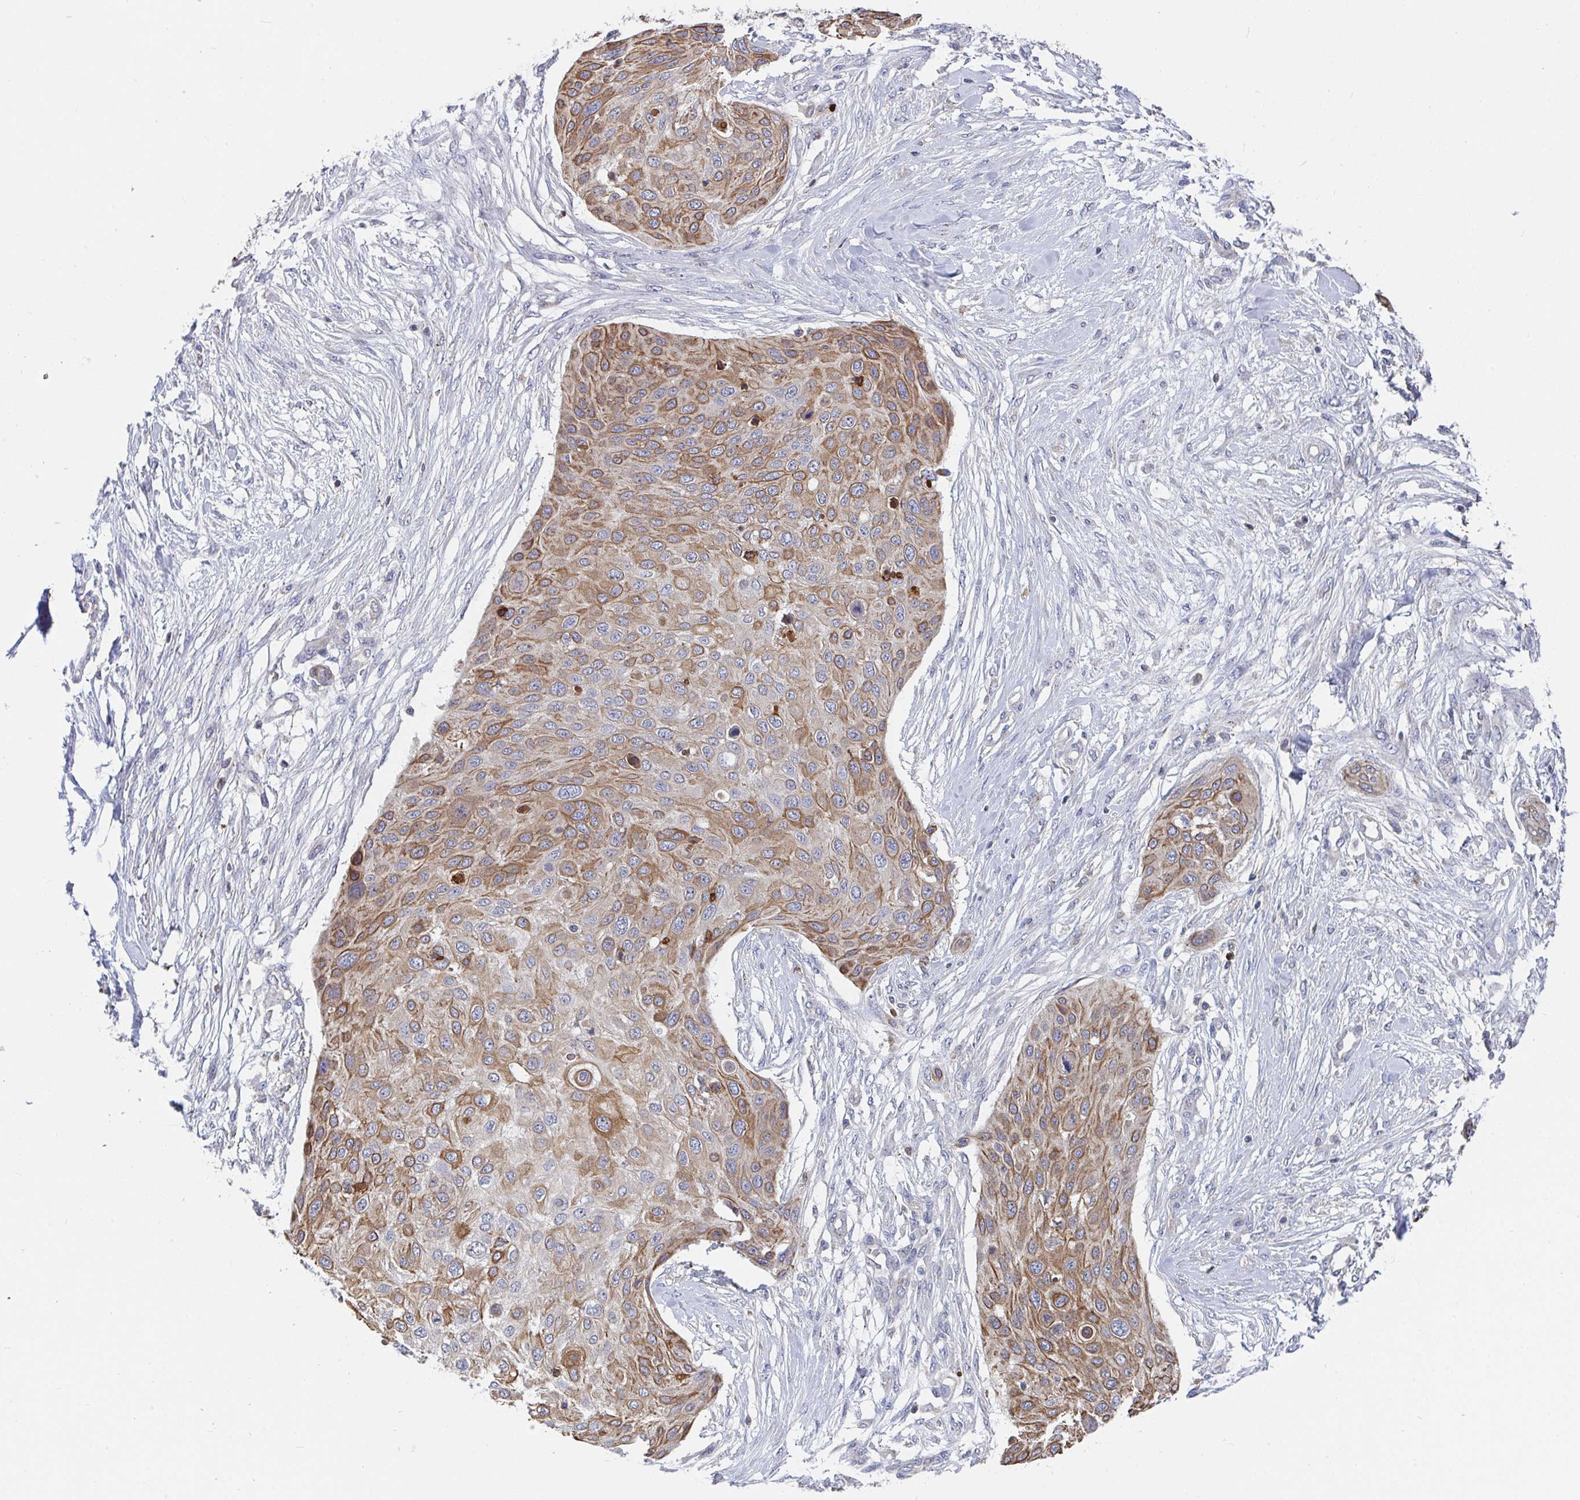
{"staining": {"intensity": "moderate", "quantity": ">75%", "location": "cytoplasmic/membranous"}, "tissue": "skin cancer", "cell_type": "Tumor cells", "image_type": "cancer", "snomed": [{"axis": "morphology", "description": "Squamous cell carcinoma, NOS"}, {"axis": "topography", "description": "Skin"}], "caption": "Brown immunohistochemical staining in skin cancer reveals moderate cytoplasmic/membranous positivity in about >75% of tumor cells. Immunohistochemistry stains the protein in brown and the nuclei are stained blue.", "gene": "FRMD3", "patient": {"sex": "female", "age": 87}}